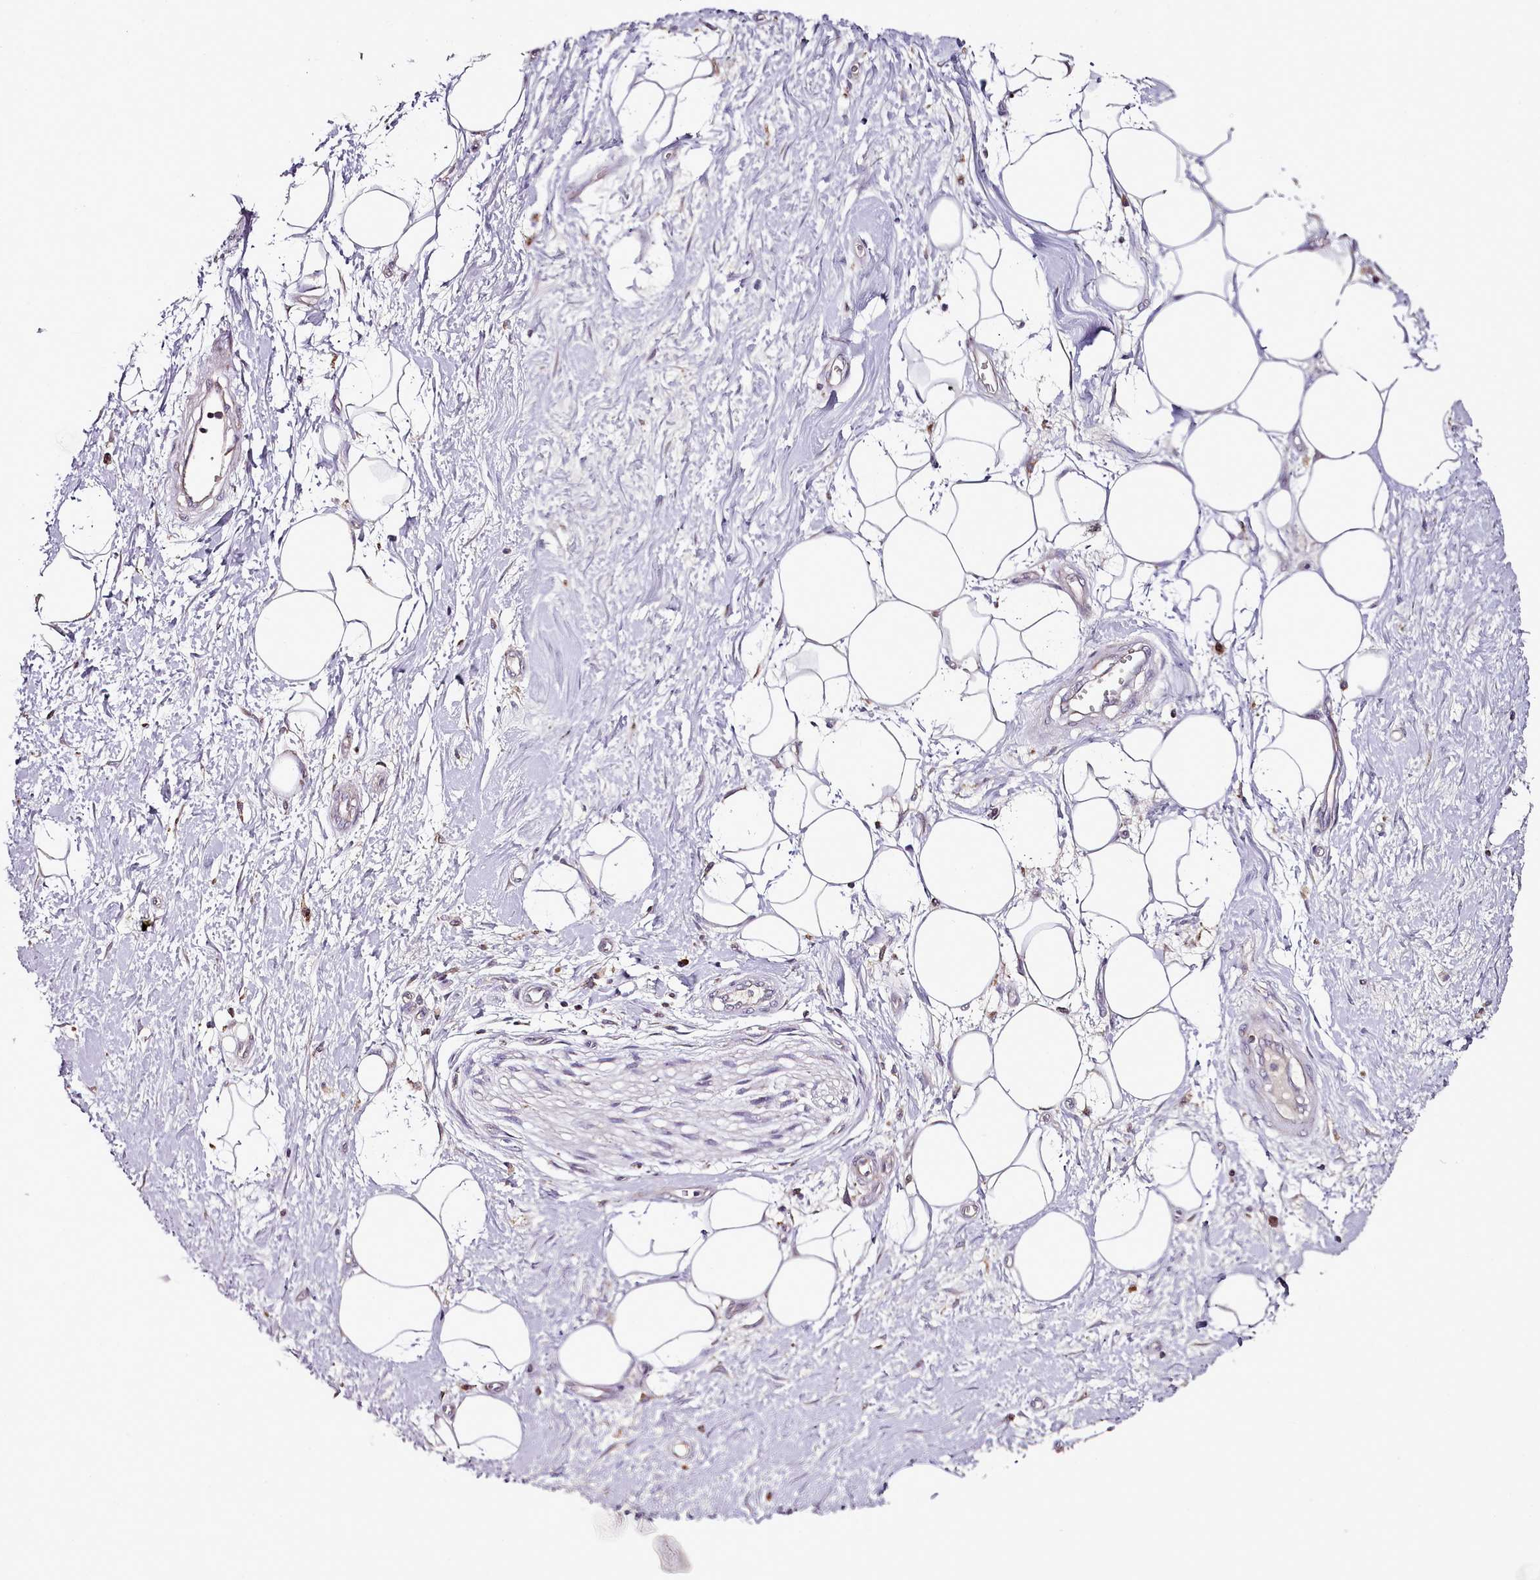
{"staining": {"intensity": "weak", "quantity": "25%-75%", "location": "cytoplasmic/membranous"}, "tissue": "adipose tissue", "cell_type": "Adipocytes", "image_type": "normal", "snomed": [{"axis": "morphology", "description": "Normal tissue, NOS"}, {"axis": "morphology", "description": "Adenocarcinoma, NOS"}, {"axis": "topography", "description": "Pancreas"}, {"axis": "topography", "description": "Peripheral nerve tissue"}], "caption": "IHC (DAB (3,3'-diaminobenzidine)) staining of benign adipose tissue reveals weak cytoplasmic/membranous protein staining in about 25%-75% of adipocytes. IHC stains the protein of interest in brown and the nuclei are stained blue.", "gene": "ACSS1", "patient": {"sex": "male", "age": 59}}